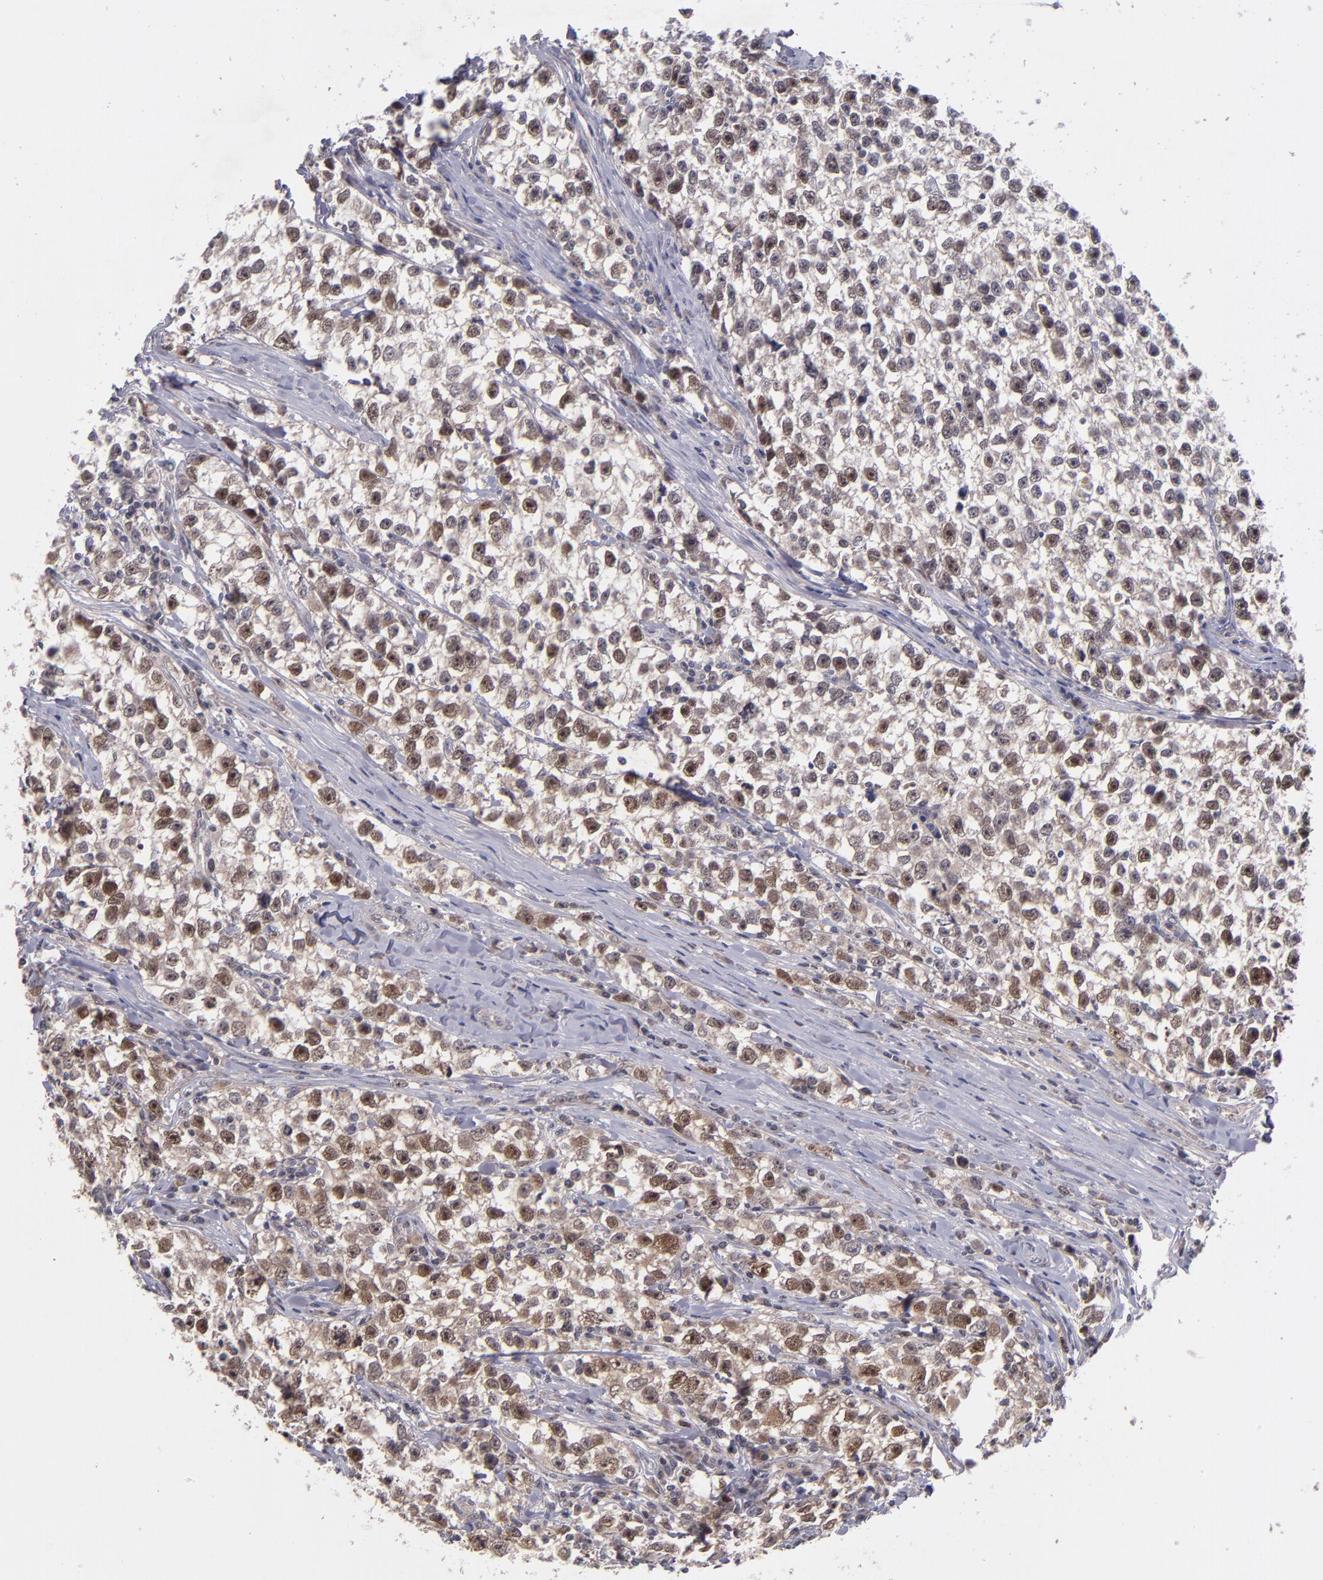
{"staining": {"intensity": "moderate", "quantity": "25%-75%", "location": "nuclear"}, "tissue": "testis cancer", "cell_type": "Tumor cells", "image_type": "cancer", "snomed": [{"axis": "morphology", "description": "Seminoma, NOS"}, {"axis": "morphology", "description": "Carcinoma, Embryonal, NOS"}, {"axis": "topography", "description": "Testis"}], "caption": "A medium amount of moderate nuclear staining is appreciated in about 25%-75% of tumor cells in testis cancer tissue. (brown staining indicates protein expression, while blue staining denotes nuclei).", "gene": "CDC7", "patient": {"sex": "male", "age": 30}}